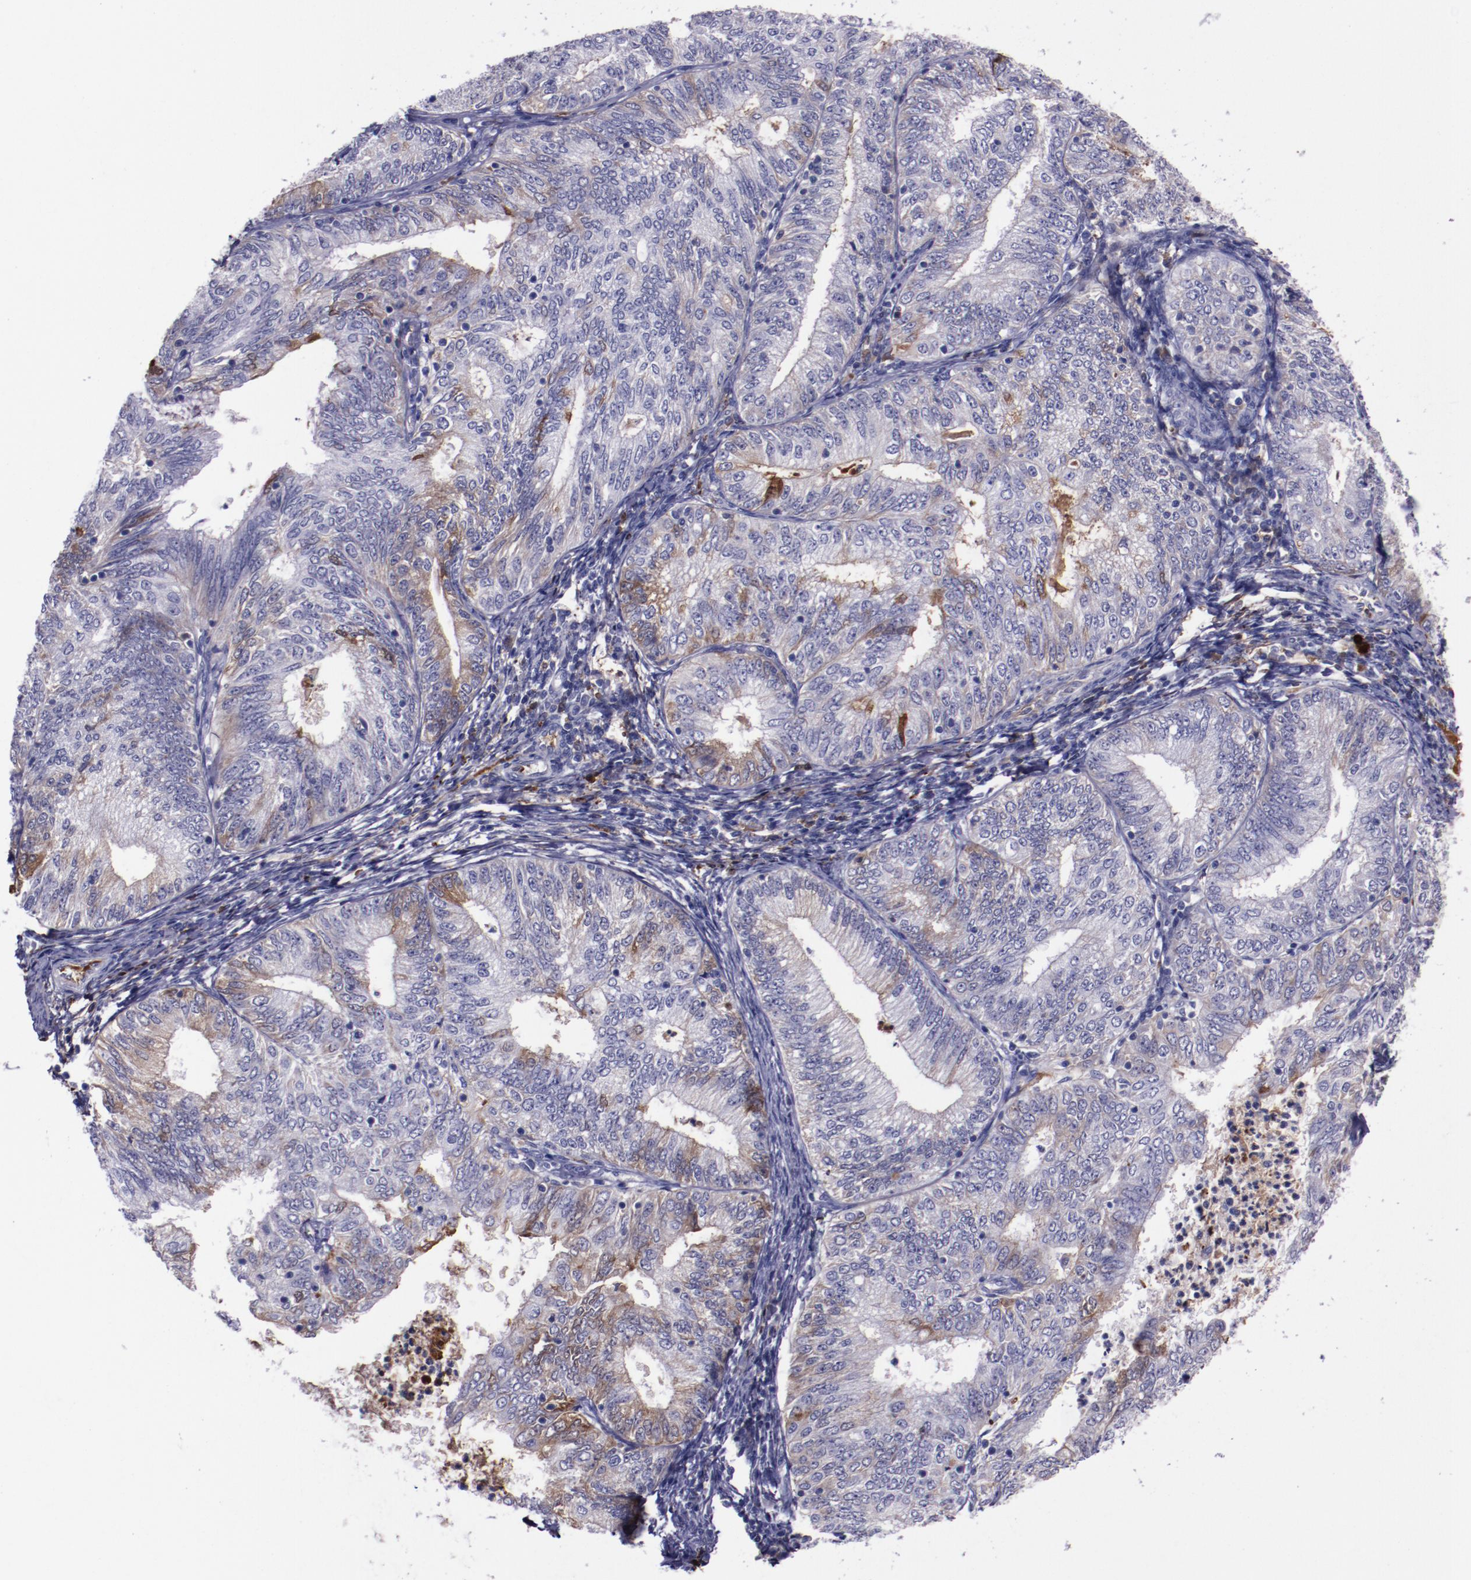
{"staining": {"intensity": "weak", "quantity": "<25%", "location": "cytoplasmic/membranous"}, "tissue": "endometrial cancer", "cell_type": "Tumor cells", "image_type": "cancer", "snomed": [{"axis": "morphology", "description": "Adenocarcinoma, NOS"}, {"axis": "topography", "description": "Endometrium"}], "caption": "Tumor cells are negative for protein expression in human endometrial cancer.", "gene": "APOH", "patient": {"sex": "female", "age": 69}}